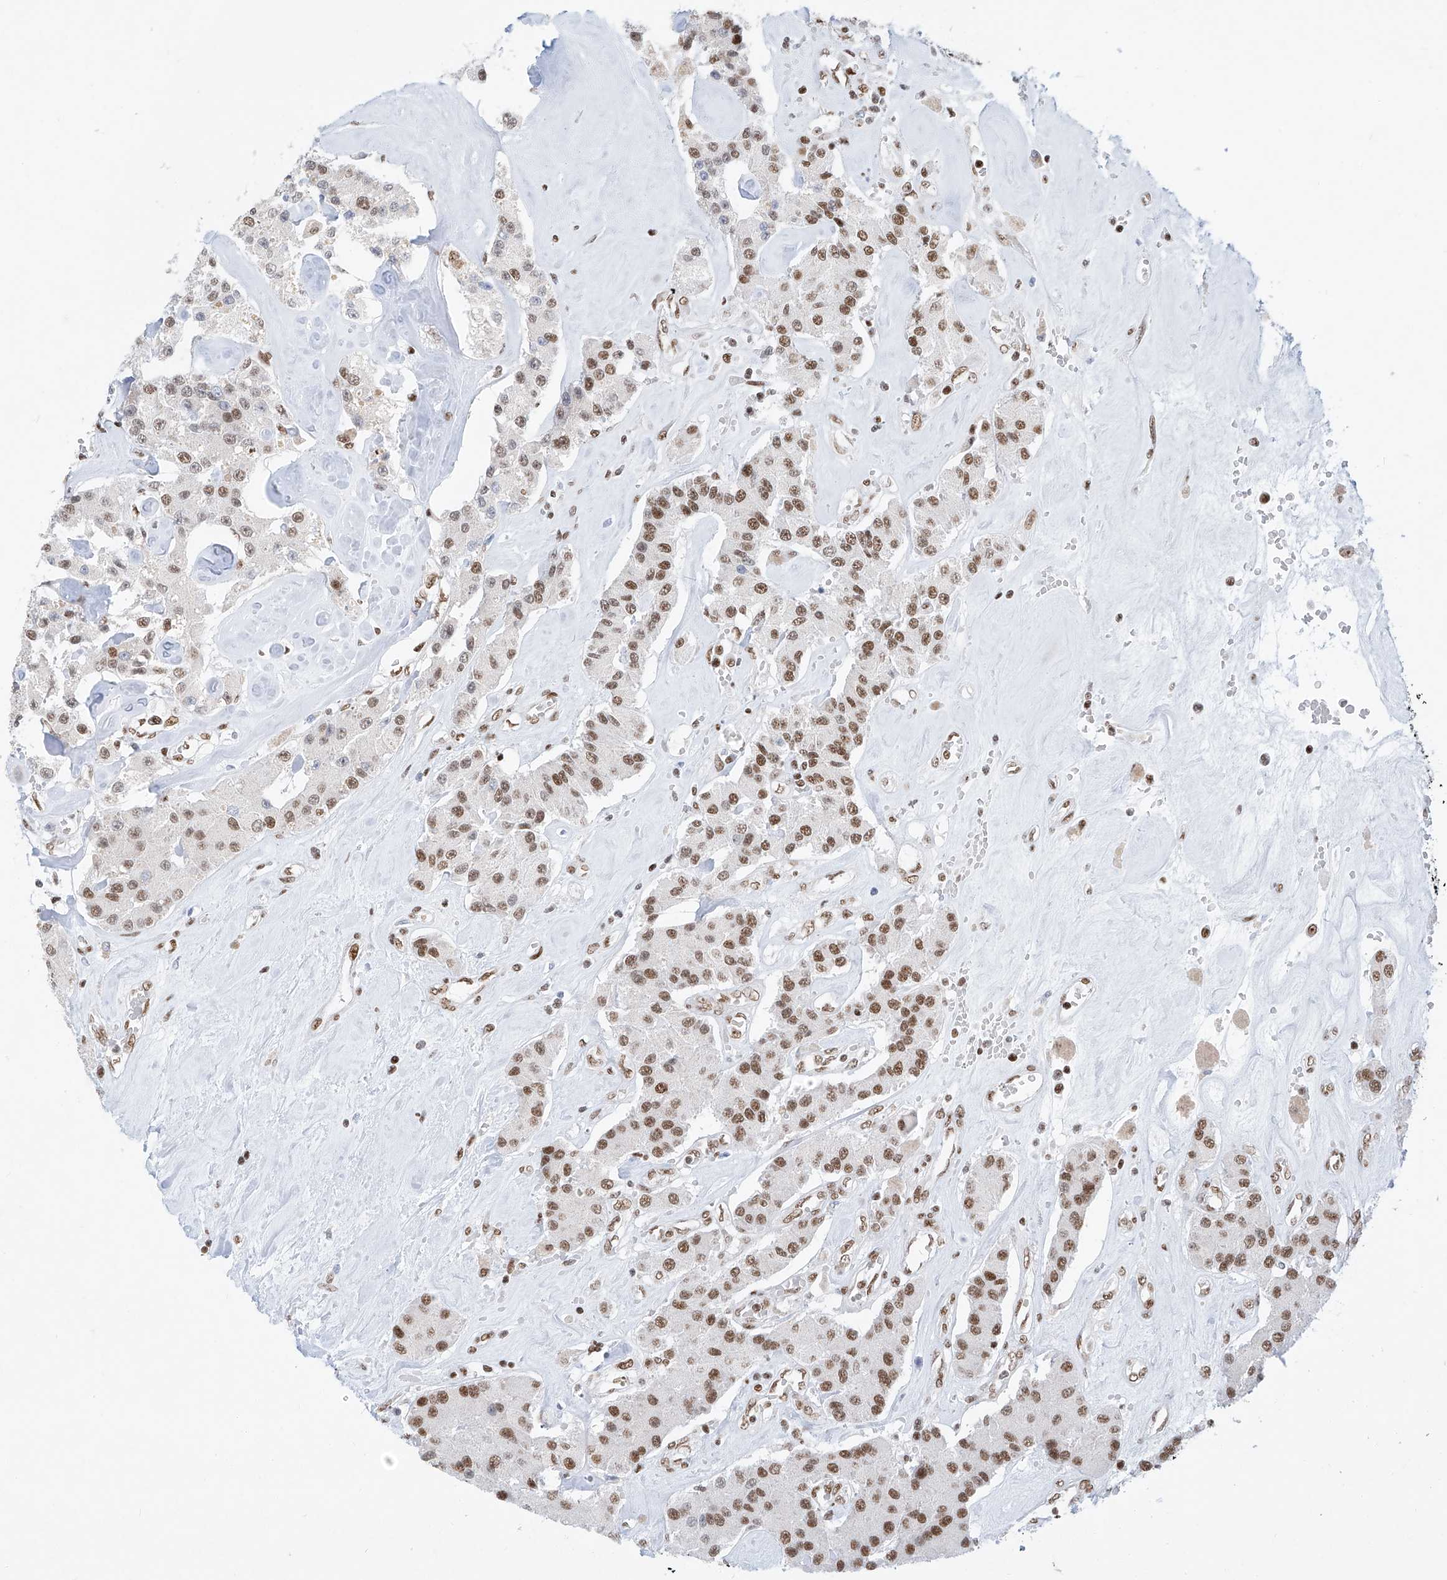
{"staining": {"intensity": "moderate", "quantity": ">75%", "location": "nuclear"}, "tissue": "carcinoid", "cell_type": "Tumor cells", "image_type": "cancer", "snomed": [{"axis": "morphology", "description": "Carcinoid, malignant, NOS"}, {"axis": "topography", "description": "Pancreas"}], "caption": "This histopathology image reveals immunohistochemistry (IHC) staining of human malignant carcinoid, with medium moderate nuclear positivity in approximately >75% of tumor cells.", "gene": "TAF4", "patient": {"sex": "male", "age": 41}}